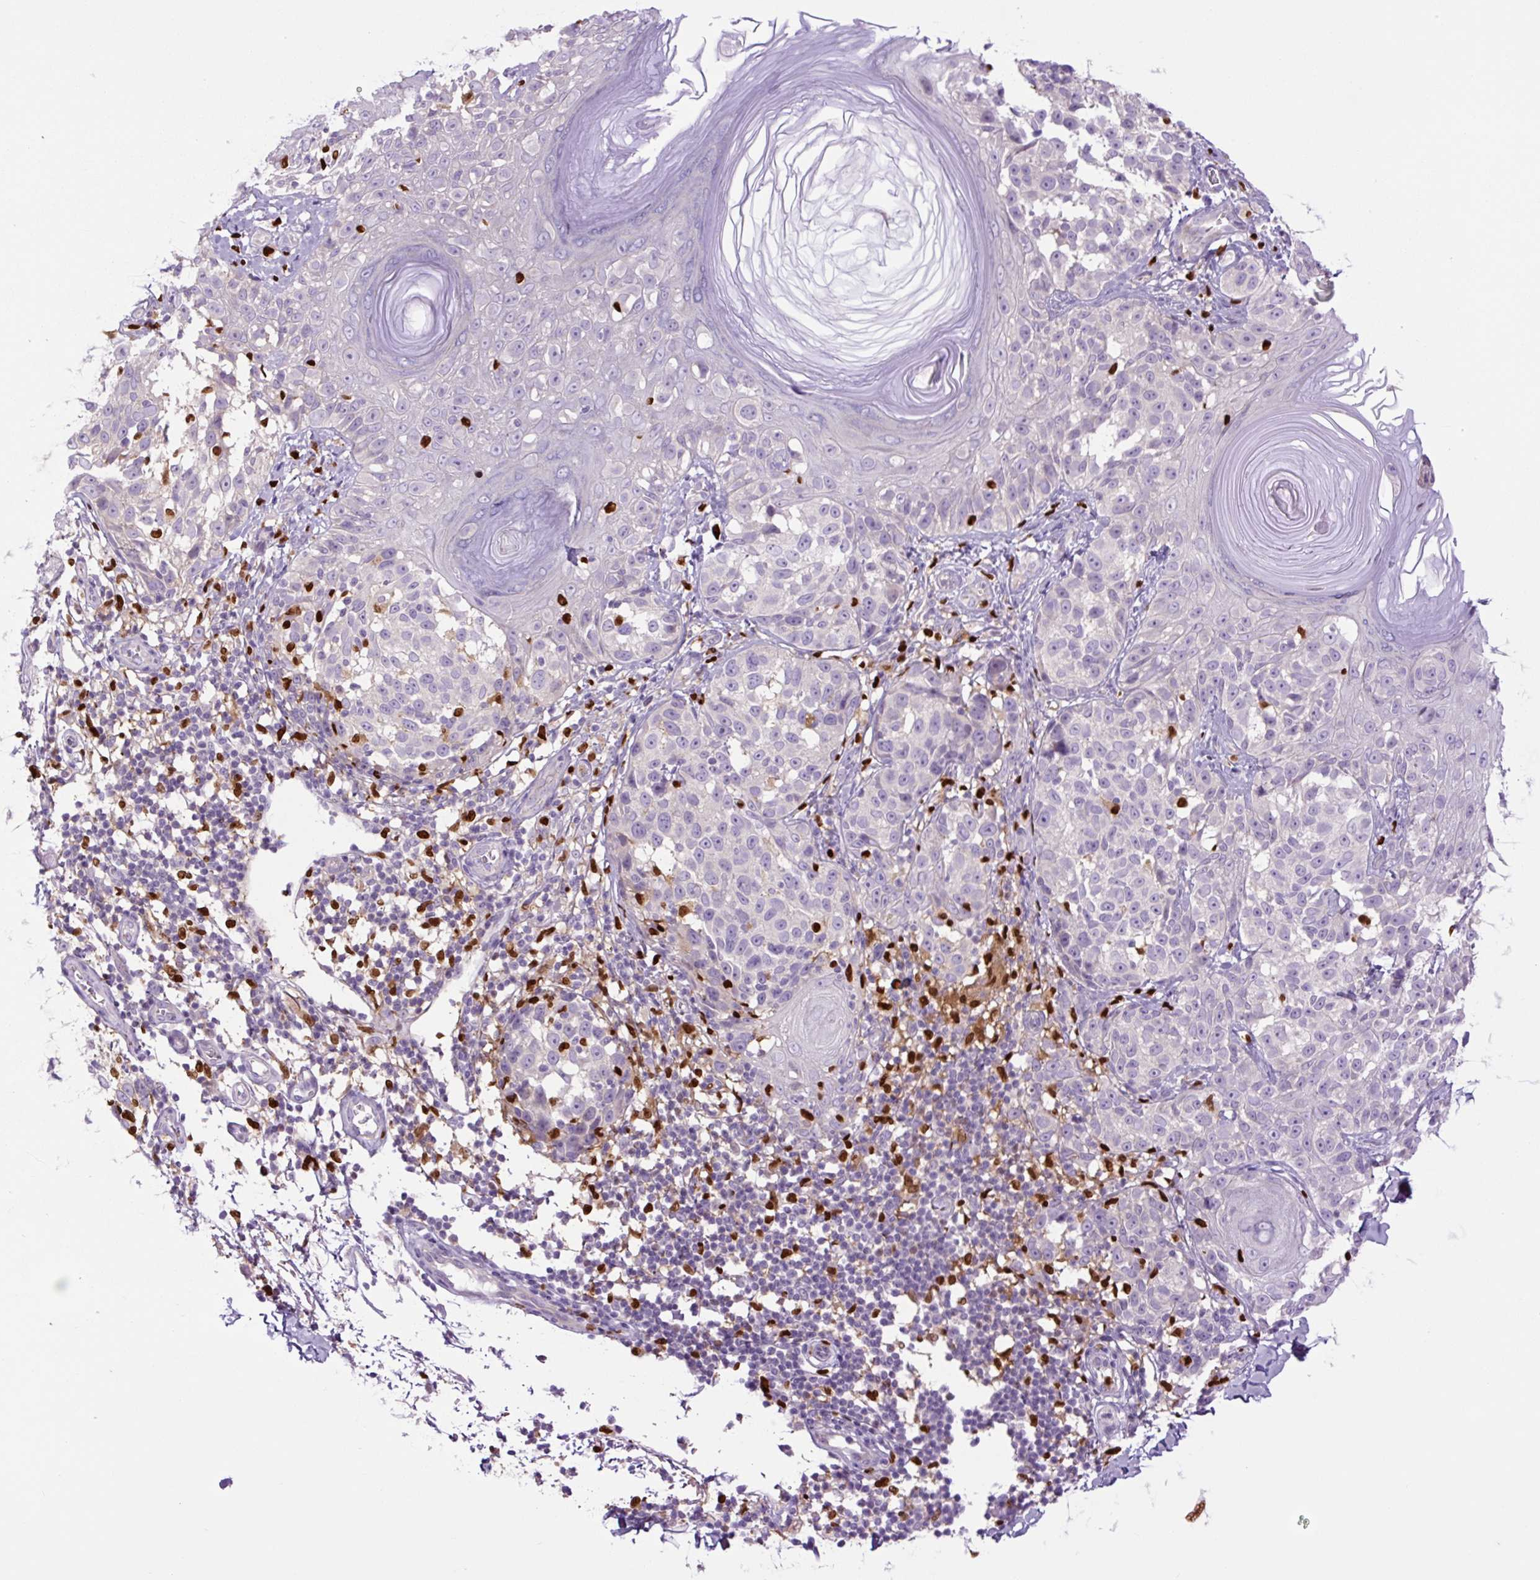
{"staining": {"intensity": "negative", "quantity": "none", "location": "none"}, "tissue": "melanoma", "cell_type": "Tumor cells", "image_type": "cancer", "snomed": [{"axis": "morphology", "description": "Malignant melanoma, NOS"}, {"axis": "topography", "description": "Skin"}], "caption": "Human malignant melanoma stained for a protein using immunohistochemistry reveals no staining in tumor cells.", "gene": "SPI1", "patient": {"sex": "male", "age": 73}}